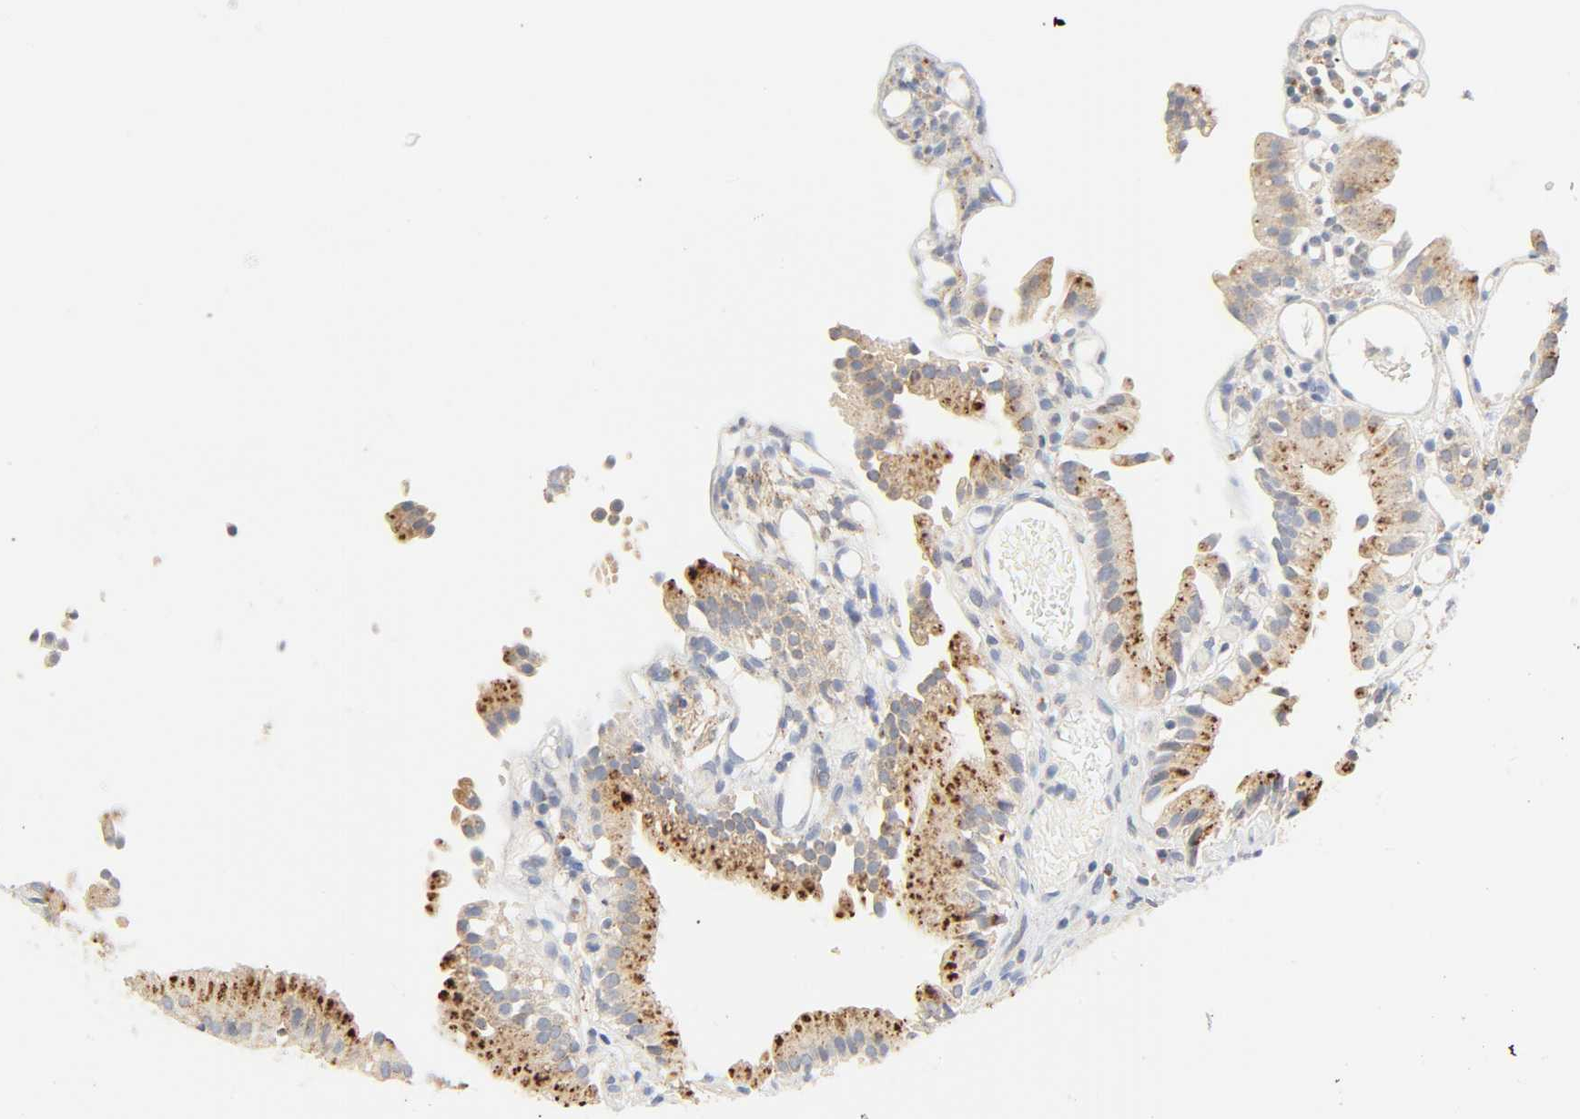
{"staining": {"intensity": "strong", "quantity": ">75%", "location": "cytoplasmic/membranous"}, "tissue": "gallbladder", "cell_type": "Glandular cells", "image_type": "normal", "snomed": [{"axis": "morphology", "description": "Normal tissue, NOS"}, {"axis": "topography", "description": "Gallbladder"}], "caption": "Strong cytoplasmic/membranous staining for a protein is appreciated in approximately >75% of glandular cells of unremarkable gallbladder using IHC.", "gene": "CAMK2A", "patient": {"sex": "male", "age": 65}}